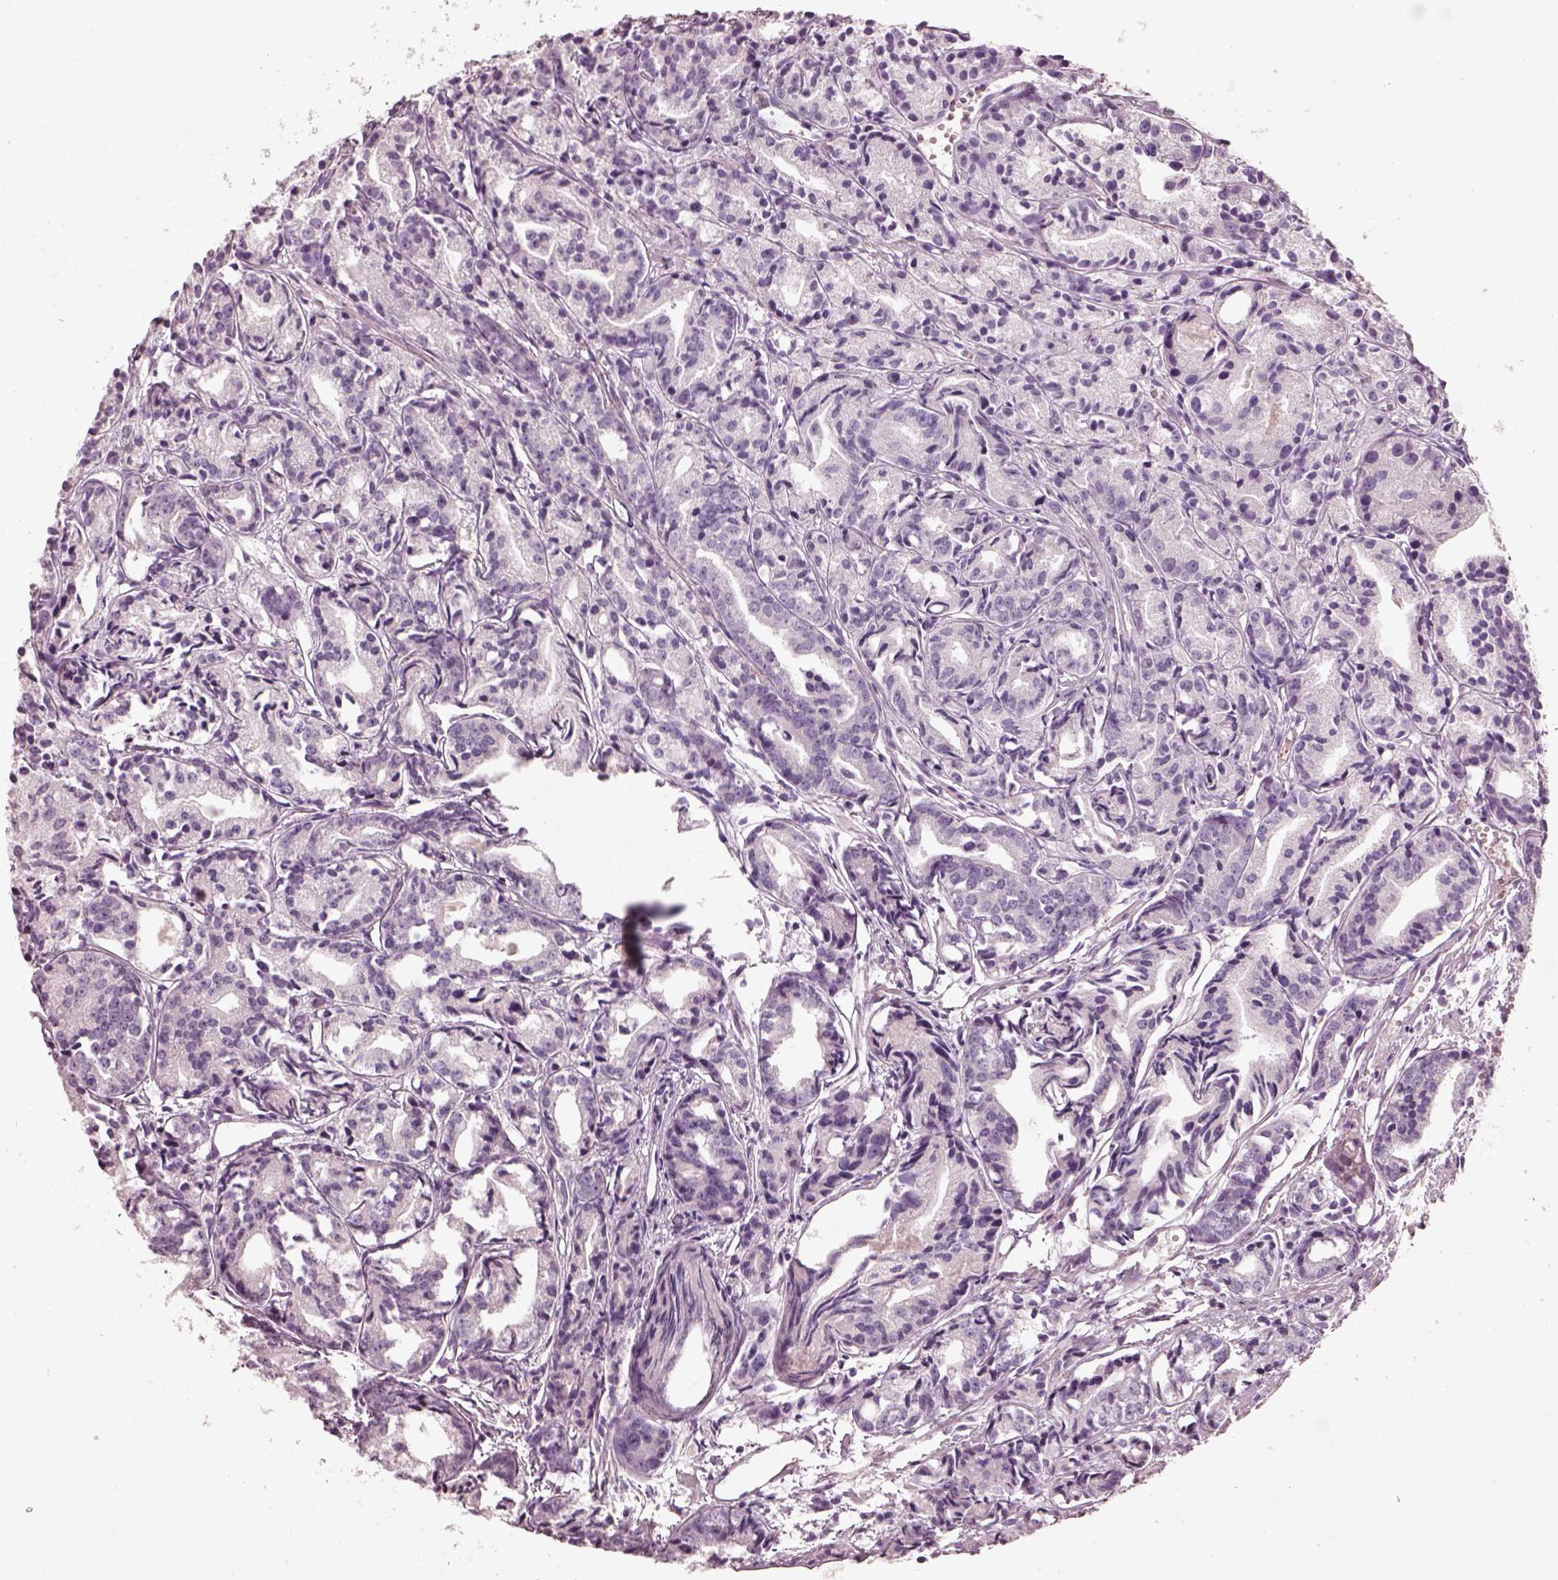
{"staining": {"intensity": "negative", "quantity": "none", "location": "none"}, "tissue": "prostate cancer", "cell_type": "Tumor cells", "image_type": "cancer", "snomed": [{"axis": "morphology", "description": "Adenocarcinoma, Medium grade"}, {"axis": "topography", "description": "Prostate"}], "caption": "Immunohistochemical staining of medium-grade adenocarcinoma (prostate) demonstrates no significant staining in tumor cells. (Immunohistochemistry (ihc), brightfield microscopy, high magnification).", "gene": "PNOC", "patient": {"sex": "male", "age": 74}}